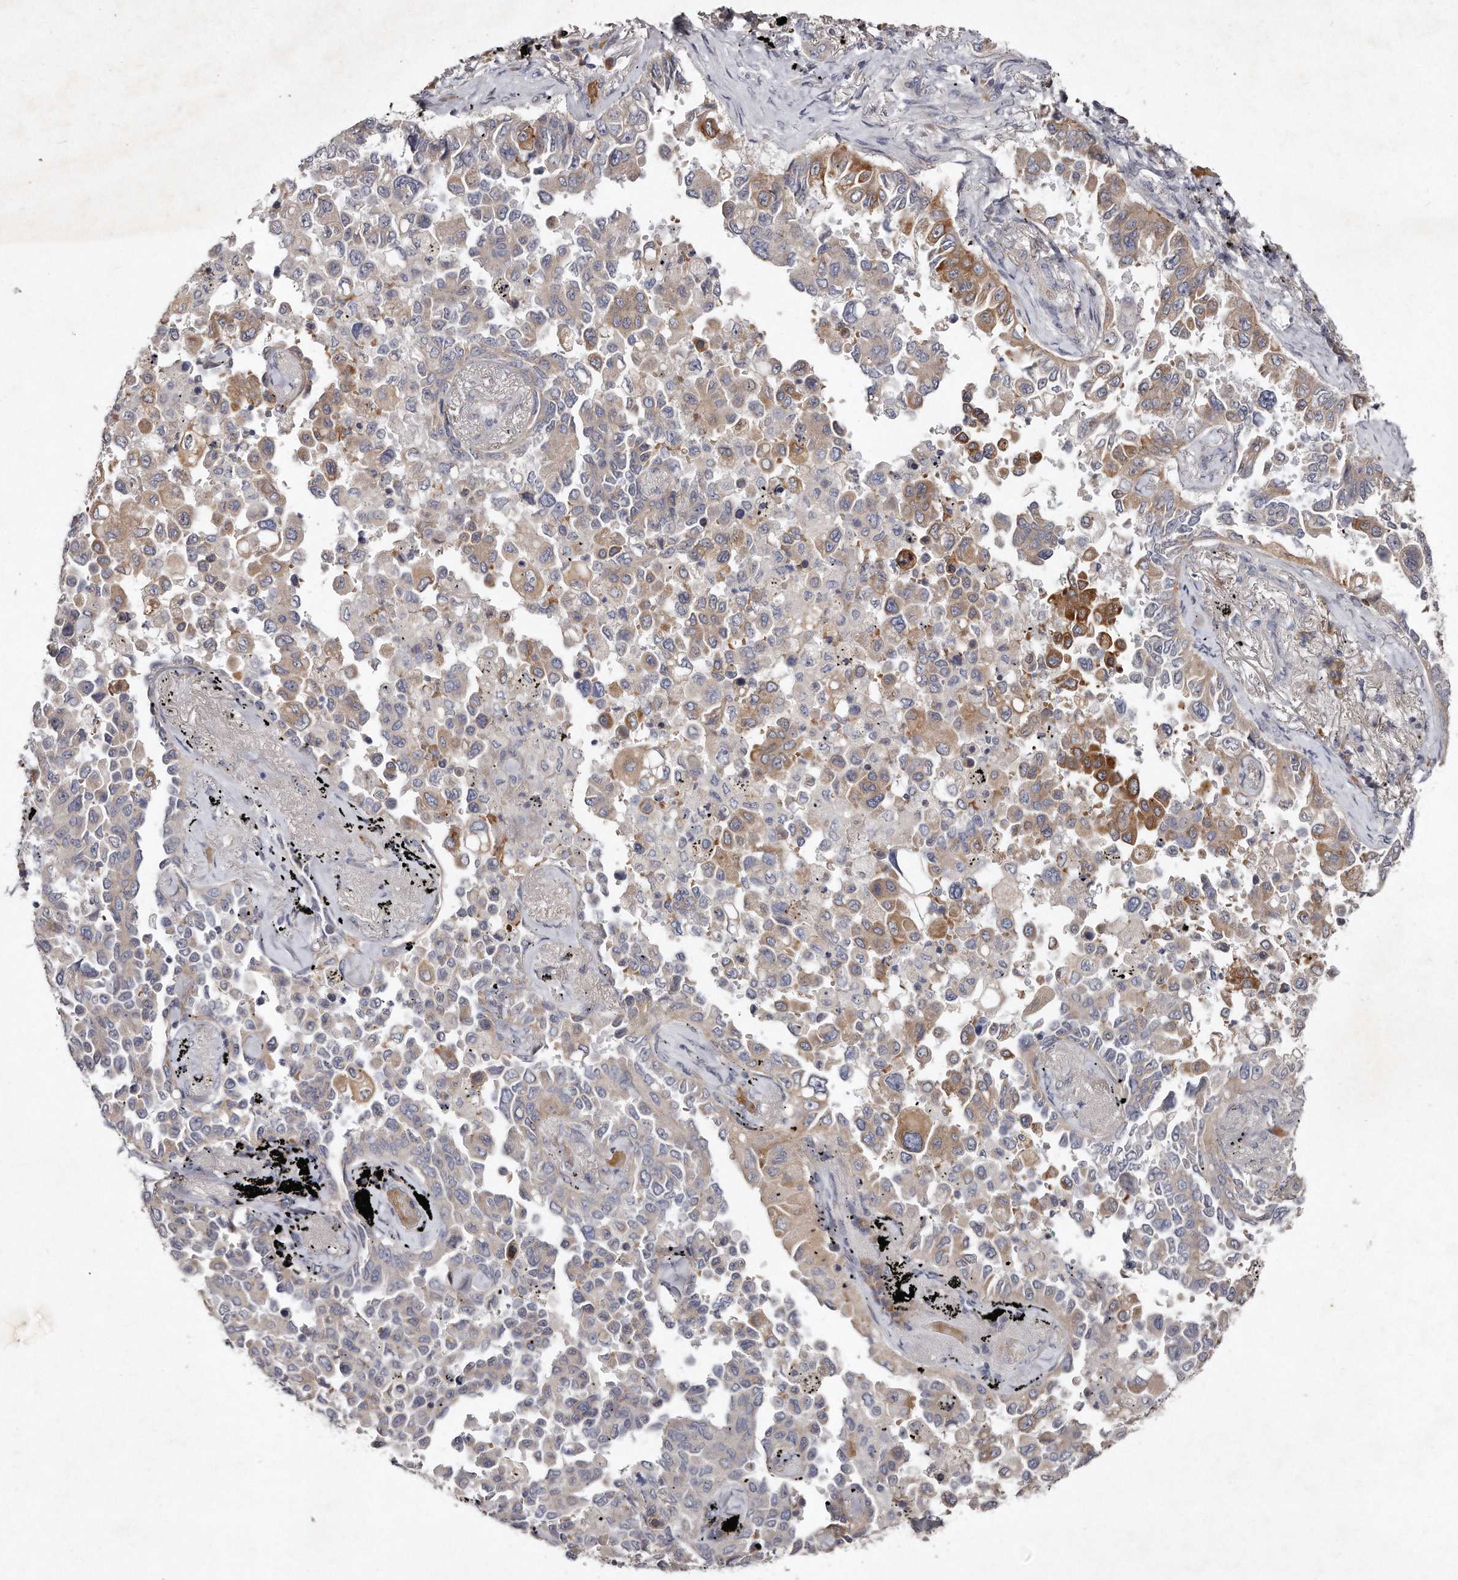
{"staining": {"intensity": "moderate", "quantity": "25%-75%", "location": "cytoplasmic/membranous"}, "tissue": "lung cancer", "cell_type": "Tumor cells", "image_type": "cancer", "snomed": [{"axis": "morphology", "description": "Adenocarcinoma, NOS"}, {"axis": "topography", "description": "Lung"}], "caption": "Immunohistochemical staining of human lung cancer (adenocarcinoma) reveals medium levels of moderate cytoplasmic/membranous protein expression in about 25%-75% of tumor cells.", "gene": "TECR", "patient": {"sex": "female", "age": 67}}